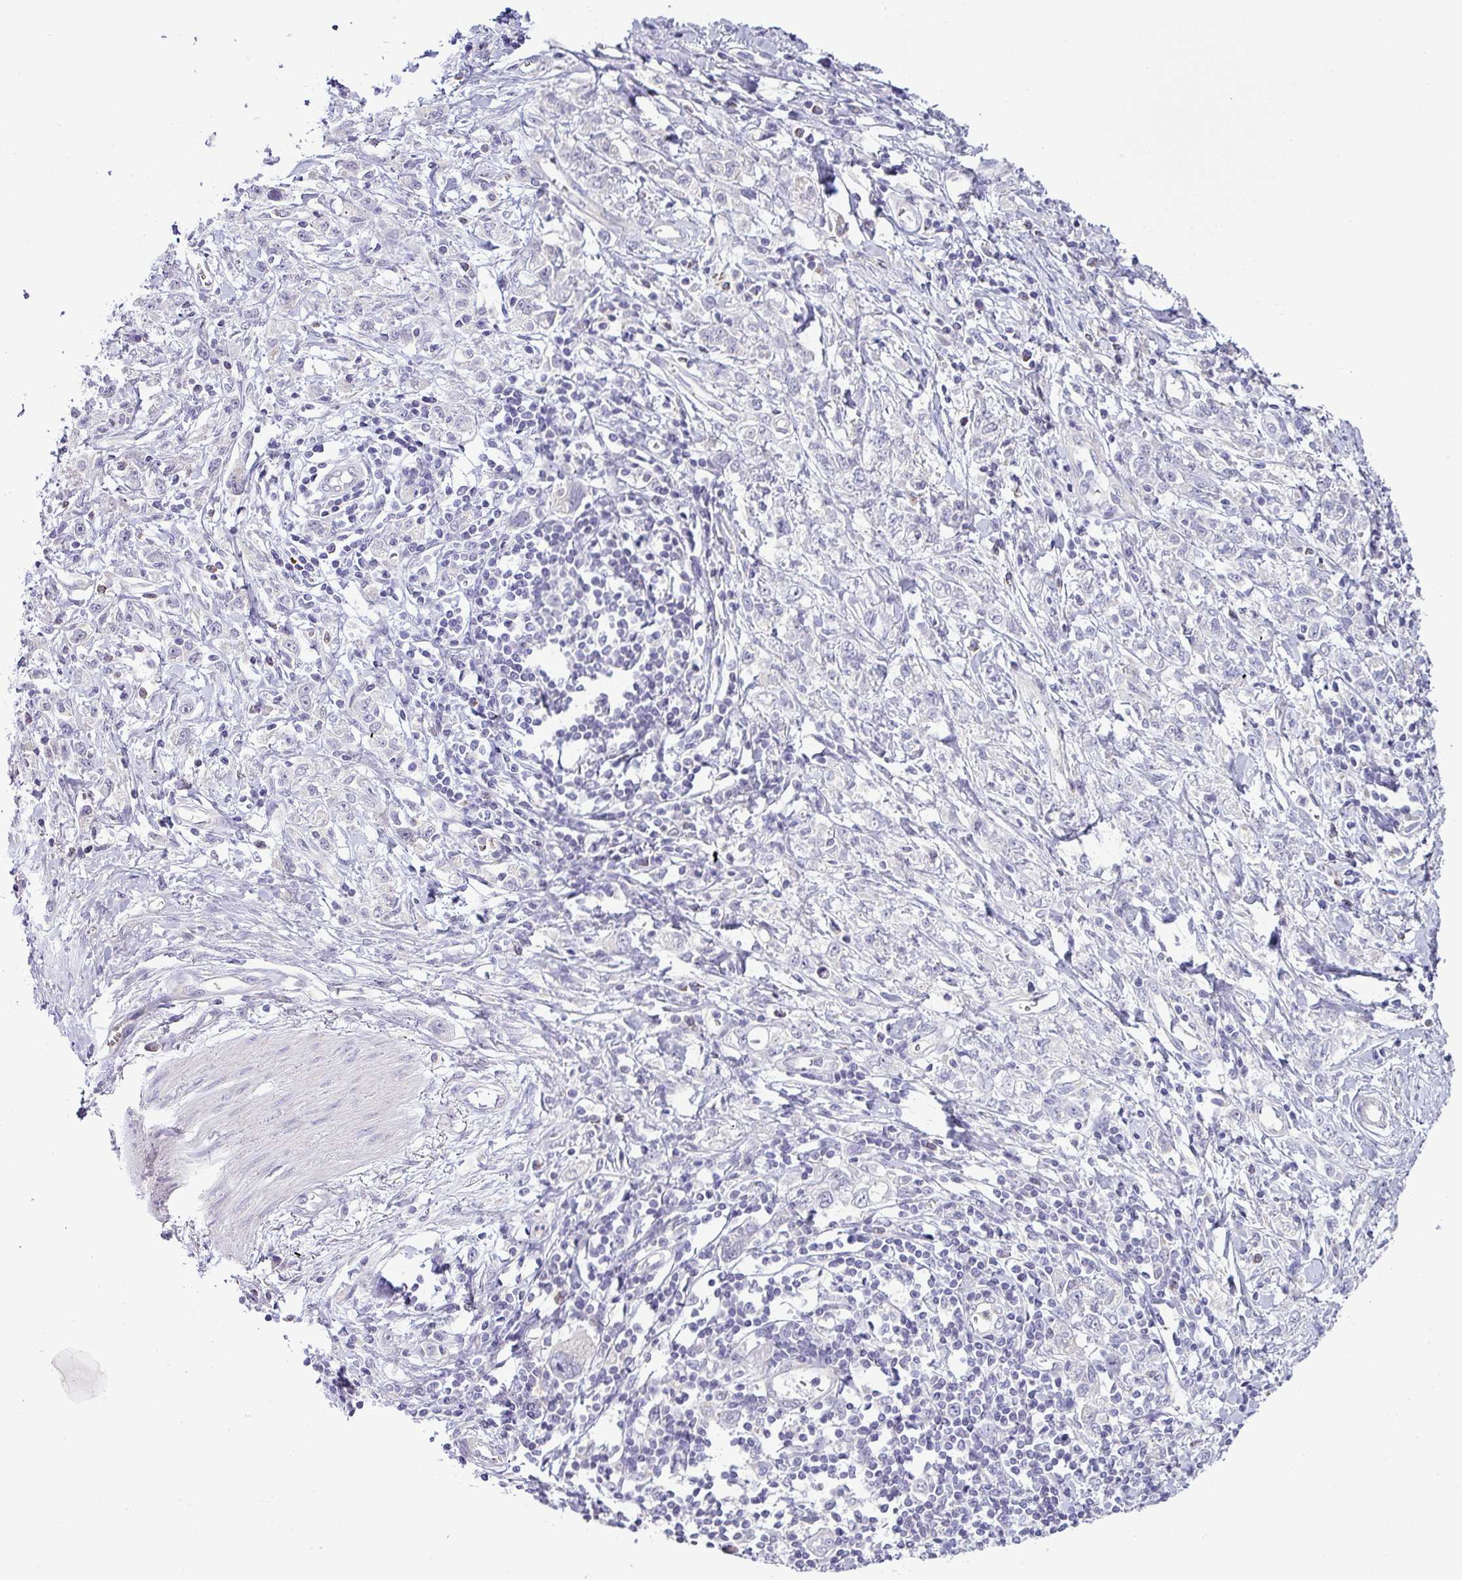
{"staining": {"intensity": "negative", "quantity": "none", "location": "none"}, "tissue": "stomach cancer", "cell_type": "Tumor cells", "image_type": "cancer", "snomed": [{"axis": "morphology", "description": "Adenocarcinoma, NOS"}, {"axis": "topography", "description": "Stomach"}], "caption": "Image shows no significant protein expression in tumor cells of stomach cancer (adenocarcinoma). The staining is performed using DAB brown chromogen with nuclei counter-stained in using hematoxylin.", "gene": "HBEGF", "patient": {"sex": "female", "age": 76}}